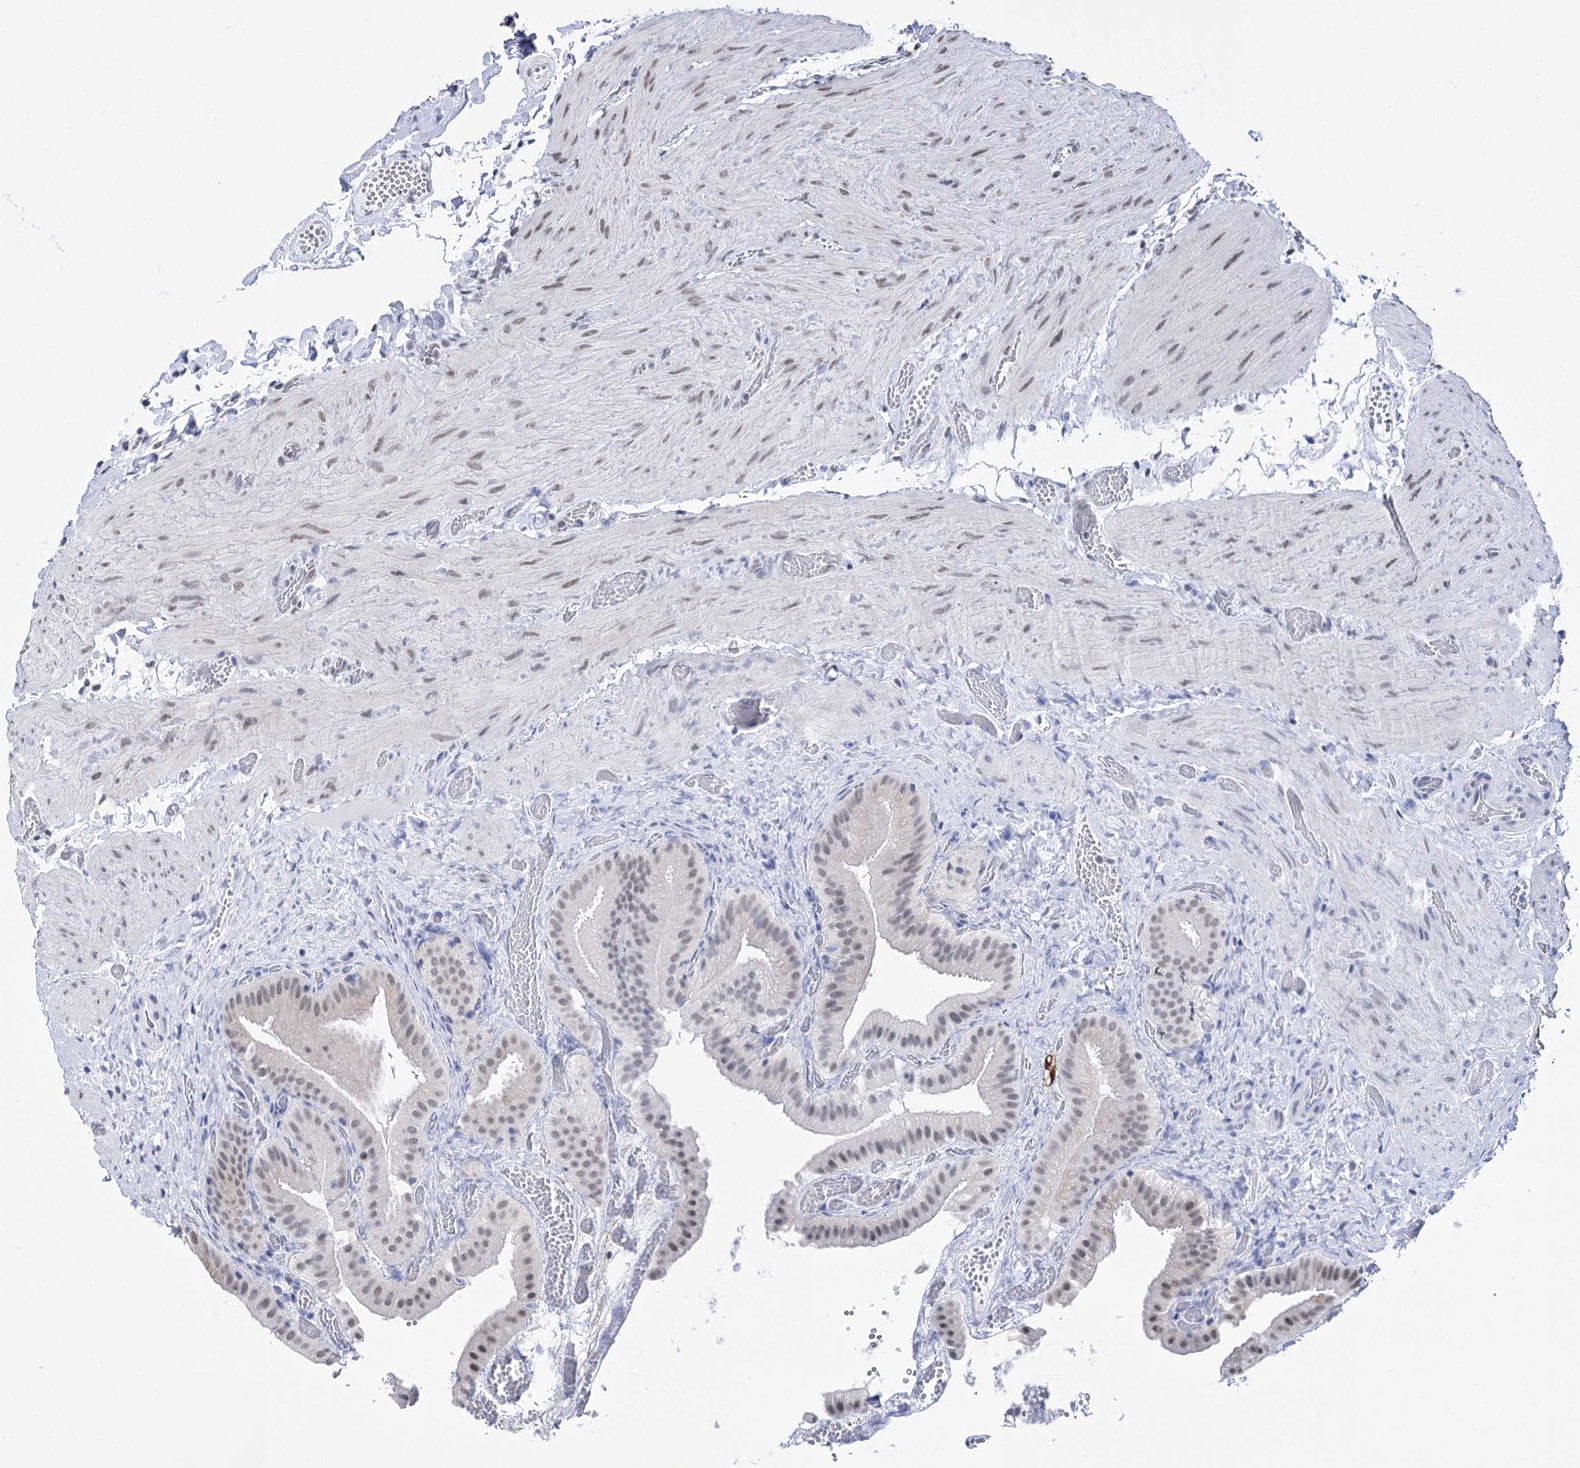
{"staining": {"intensity": "weak", "quantity": "<25%", "location": "cytoplasmic/membranous,nuclear"}, "tissue": "gallbladder", "cell_type": "Glandular cells", "image_type": "normal", "snomed": [{"axis": "morphology", "description": "Normal tissue, NOS"}, {"axis": "topography", "description": "Gallbladder"}], "caption": "DAB (3,3'-diaminobenzidine) immunohistochemical staining of normal human gallbladder exhibits no significant staining in glandular cells.", "gene": "POU4F3", "patient": {"sex": "female", "age": 64}}